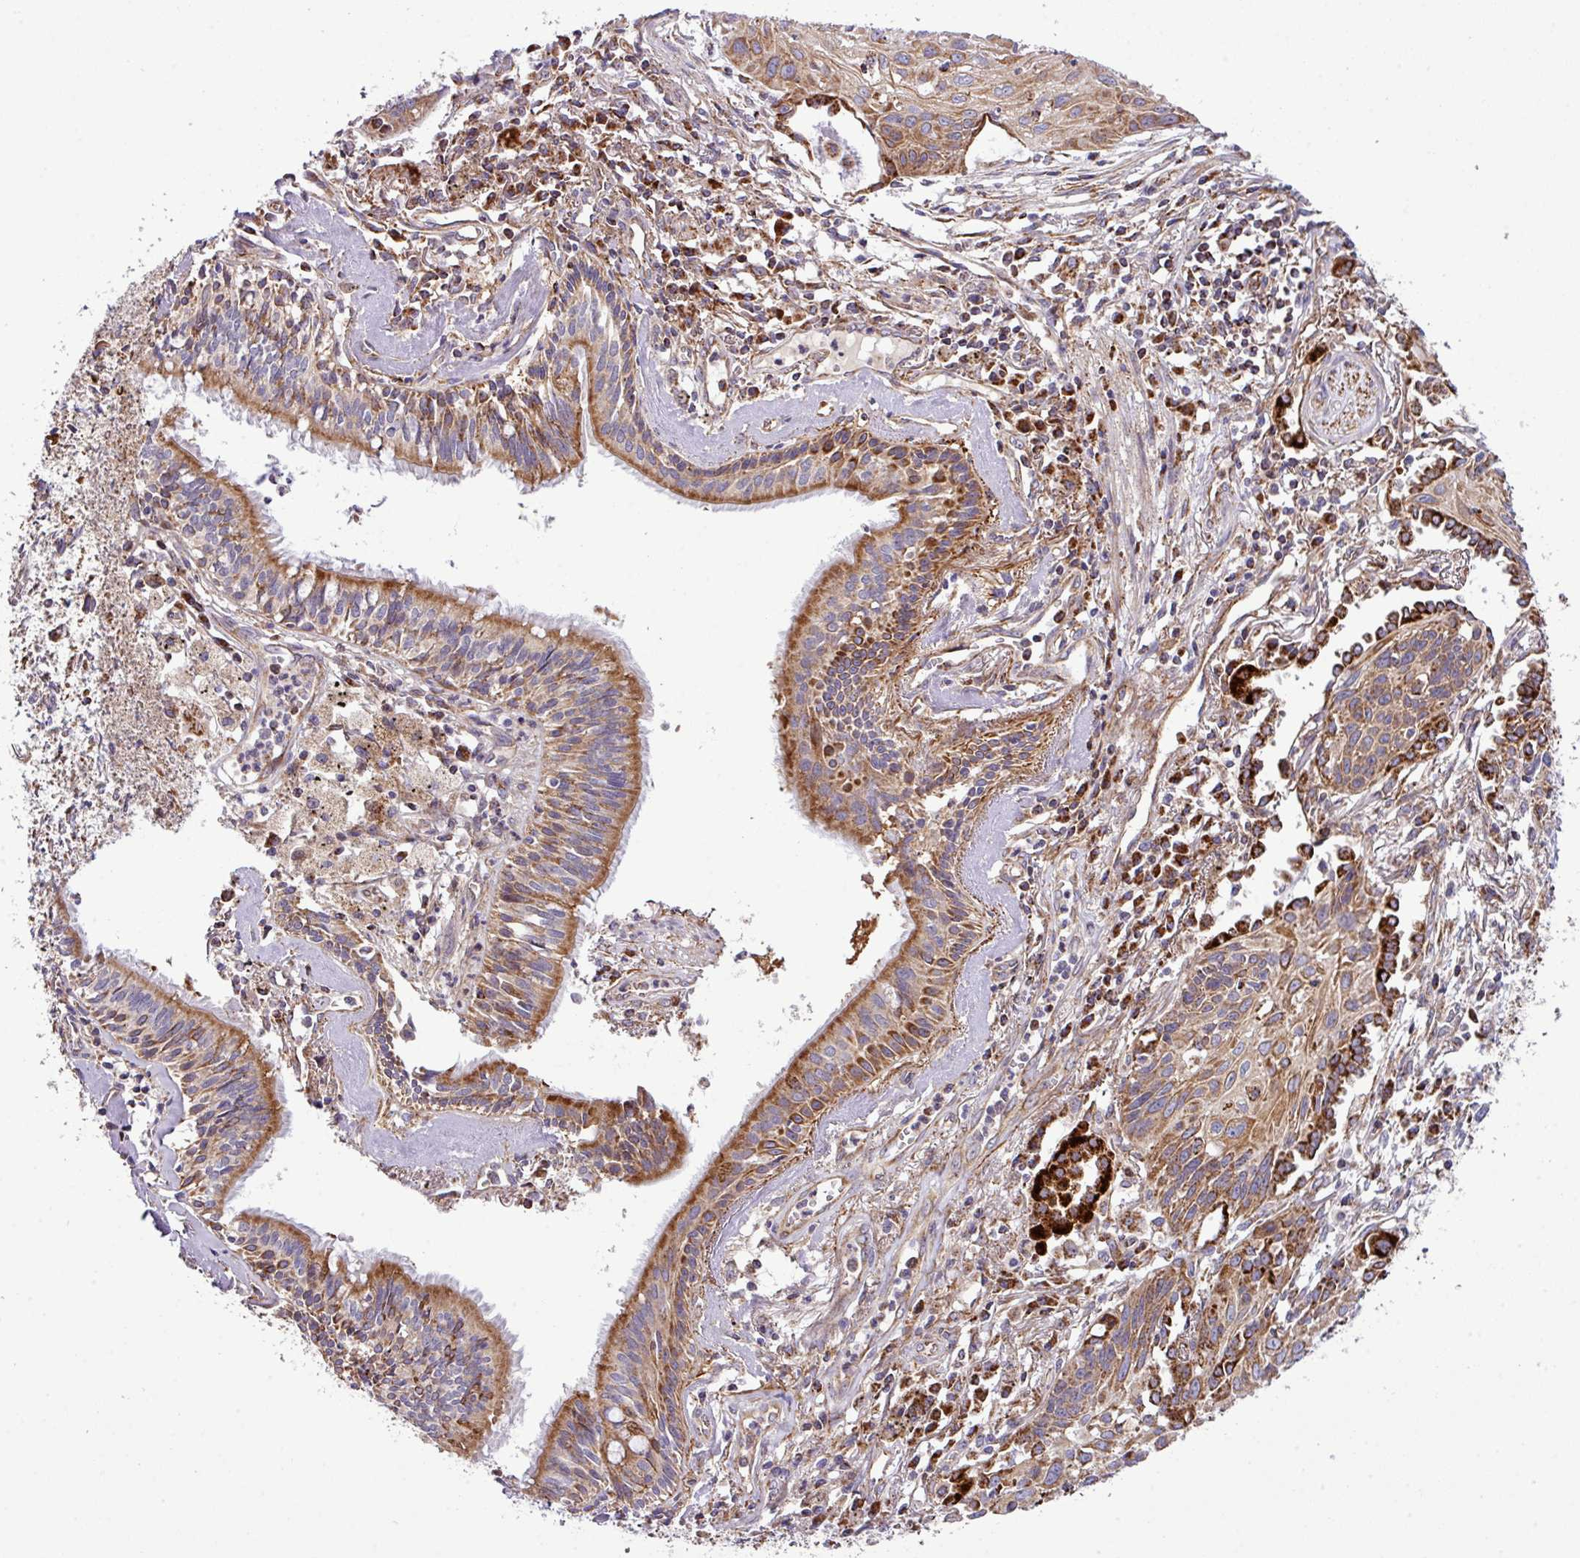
{"staining": {"intensity": "moderate", "quantity": ">75%", "location": "cytoplasmic/membranous"}, "tissue": "lung cancer", "cell_type": "Tumor cells", "image_type": "cancer", "snomed": [{"axis": "morphology", "description": "Squamous cell carcinoma, NOS"}, {"axis": "topography", "description": "Lung"}], "caption": "A high-resolution micrograph shows immunohistochemistry staining of lung cancer (squamous cell carcinoma), which demonstrates moderate cytoplasmic/membranous expression in about >75% of tumor cells.", "gene": "ZNF569", "patient": {"sex": "male", "age": 71}}